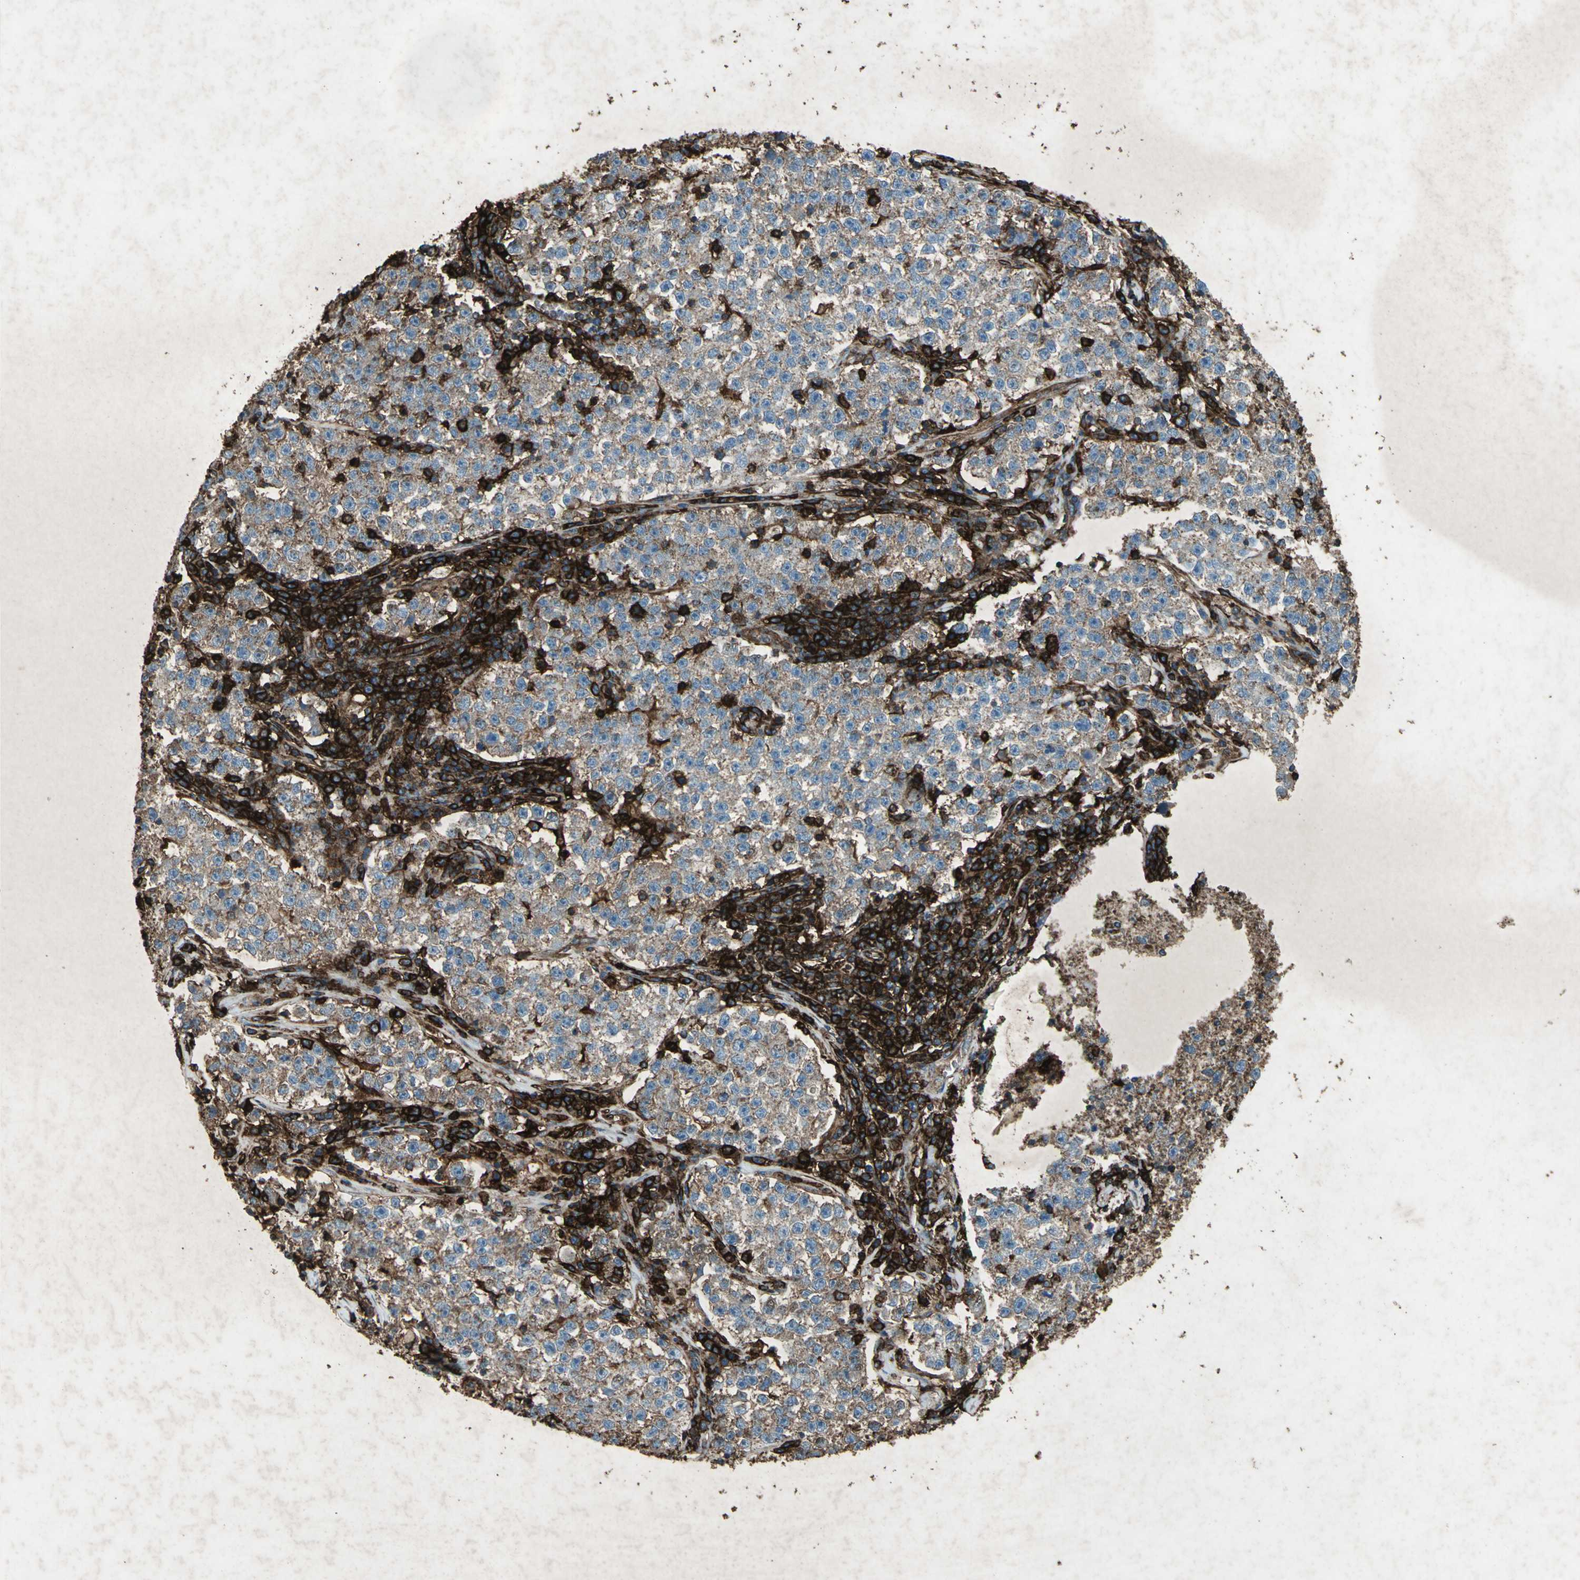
{"staining": {"intensity": "weak", "quantity": ">75%", "location": "cytoplasmic/membranous"}, "tissue": "testis cancer", "cell_type": "Tumor cells", "image_type": "cancer", "snomed": [{"axis": "morphology", "description": "Seminoma, NOS"}, {"axis": "topography", "description": "Testis"}], "caption": "High-magnification brightfield microscopy of testis cancer (seminoma) stained with DAB (brown) and counterstained with hematoxylin (blue). tumor cells exhibit weak cytoplasmic/membranous positivity is present in about>75% of cells.", "gene": "CCR6", "patient": {"sex": "male", "age": 22}}